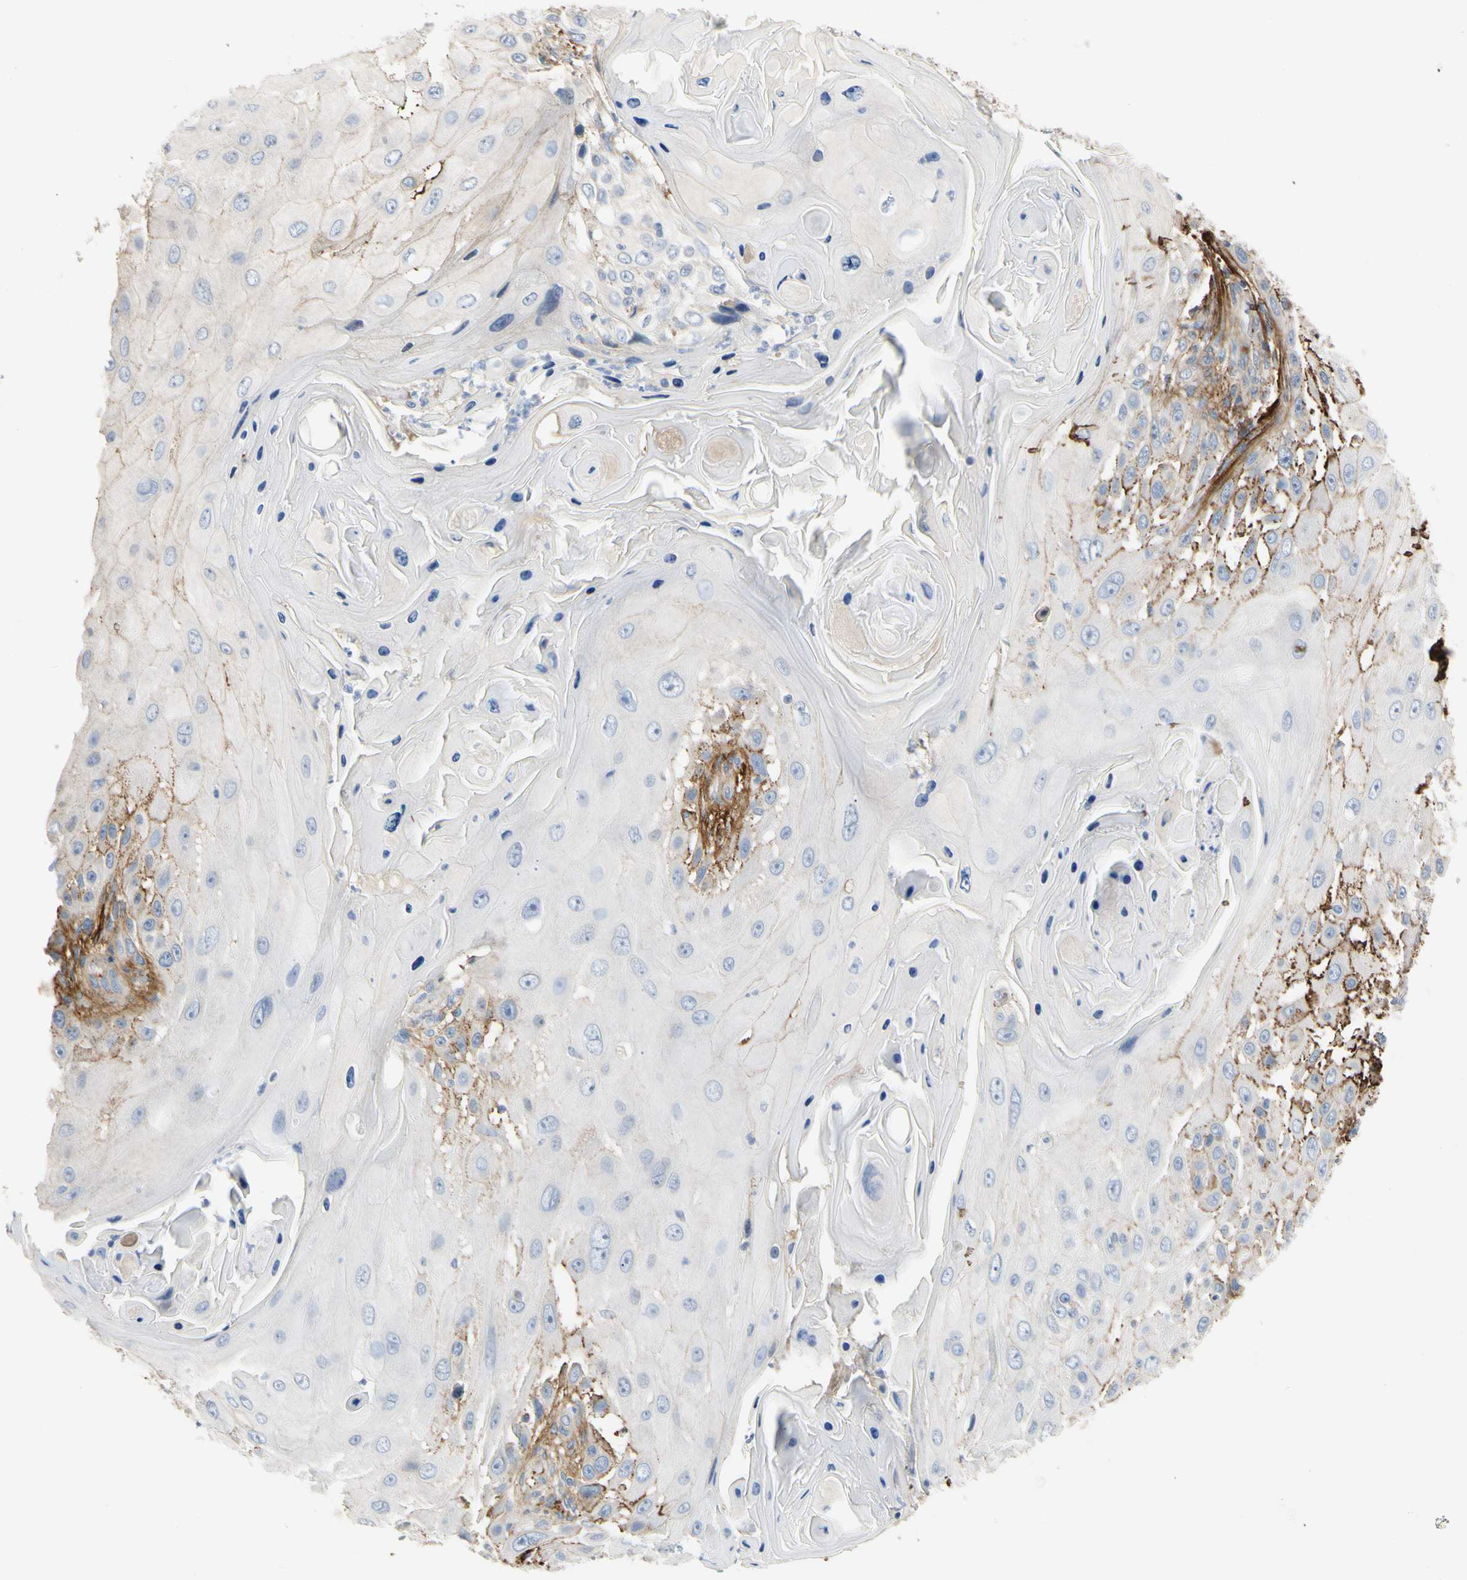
{"staining": {"intensity": "weak", "quantity": "<25%", "location": "cytoplasmic/membranous"}, "tissue": "skin cancer", "cell_type": "Tumor cells", "image_type": "cancer", "snomed": [{"axis": "morphology", "description": "Squamous cell carcinoma, NOS"}, {"axis": "topography", "description": "Skin"}], "caption": "Squamous cell carcinoma (skin) was stained to show a protein in brown. There is no significant positivity in tumor cells.", "gene": "FGB", "patient": {"sex": "female", "age": 44}}